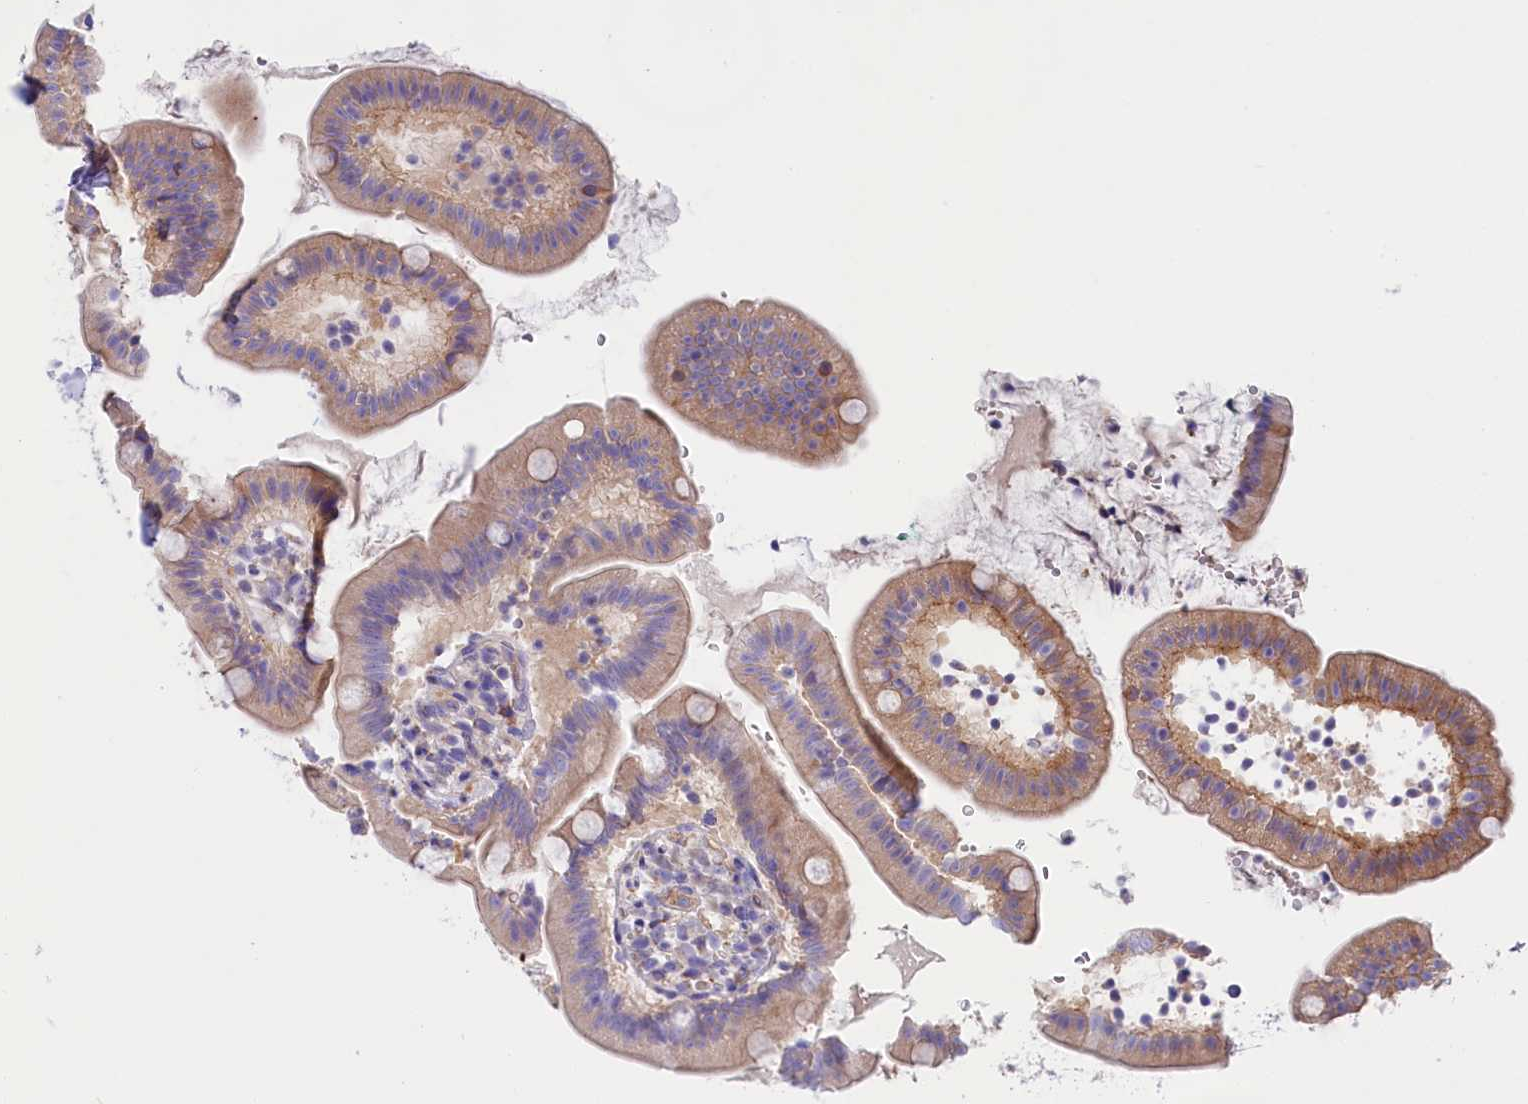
{"staining": {"intensity": "moderate", "quantity": "<25%", "location": "cytoplasmic/membranous"}, "tissue": "duodenum", "cell_type": "Glandular cells", "image_type": "normal", "snomed": [{"axis": "morphology", "description": "Normal tissue, NOS"}, {"axis": "topography", "description": "Duodenum"}], "caption": "About <25% of glandular cells in unremarkable human duodenum show moderate cytoplasmic/membranous protein staining as visualized by brown immunohistochemical staining.", "gene": "PPP1R13L", "patient": {"sex": "female", "age": 67}}